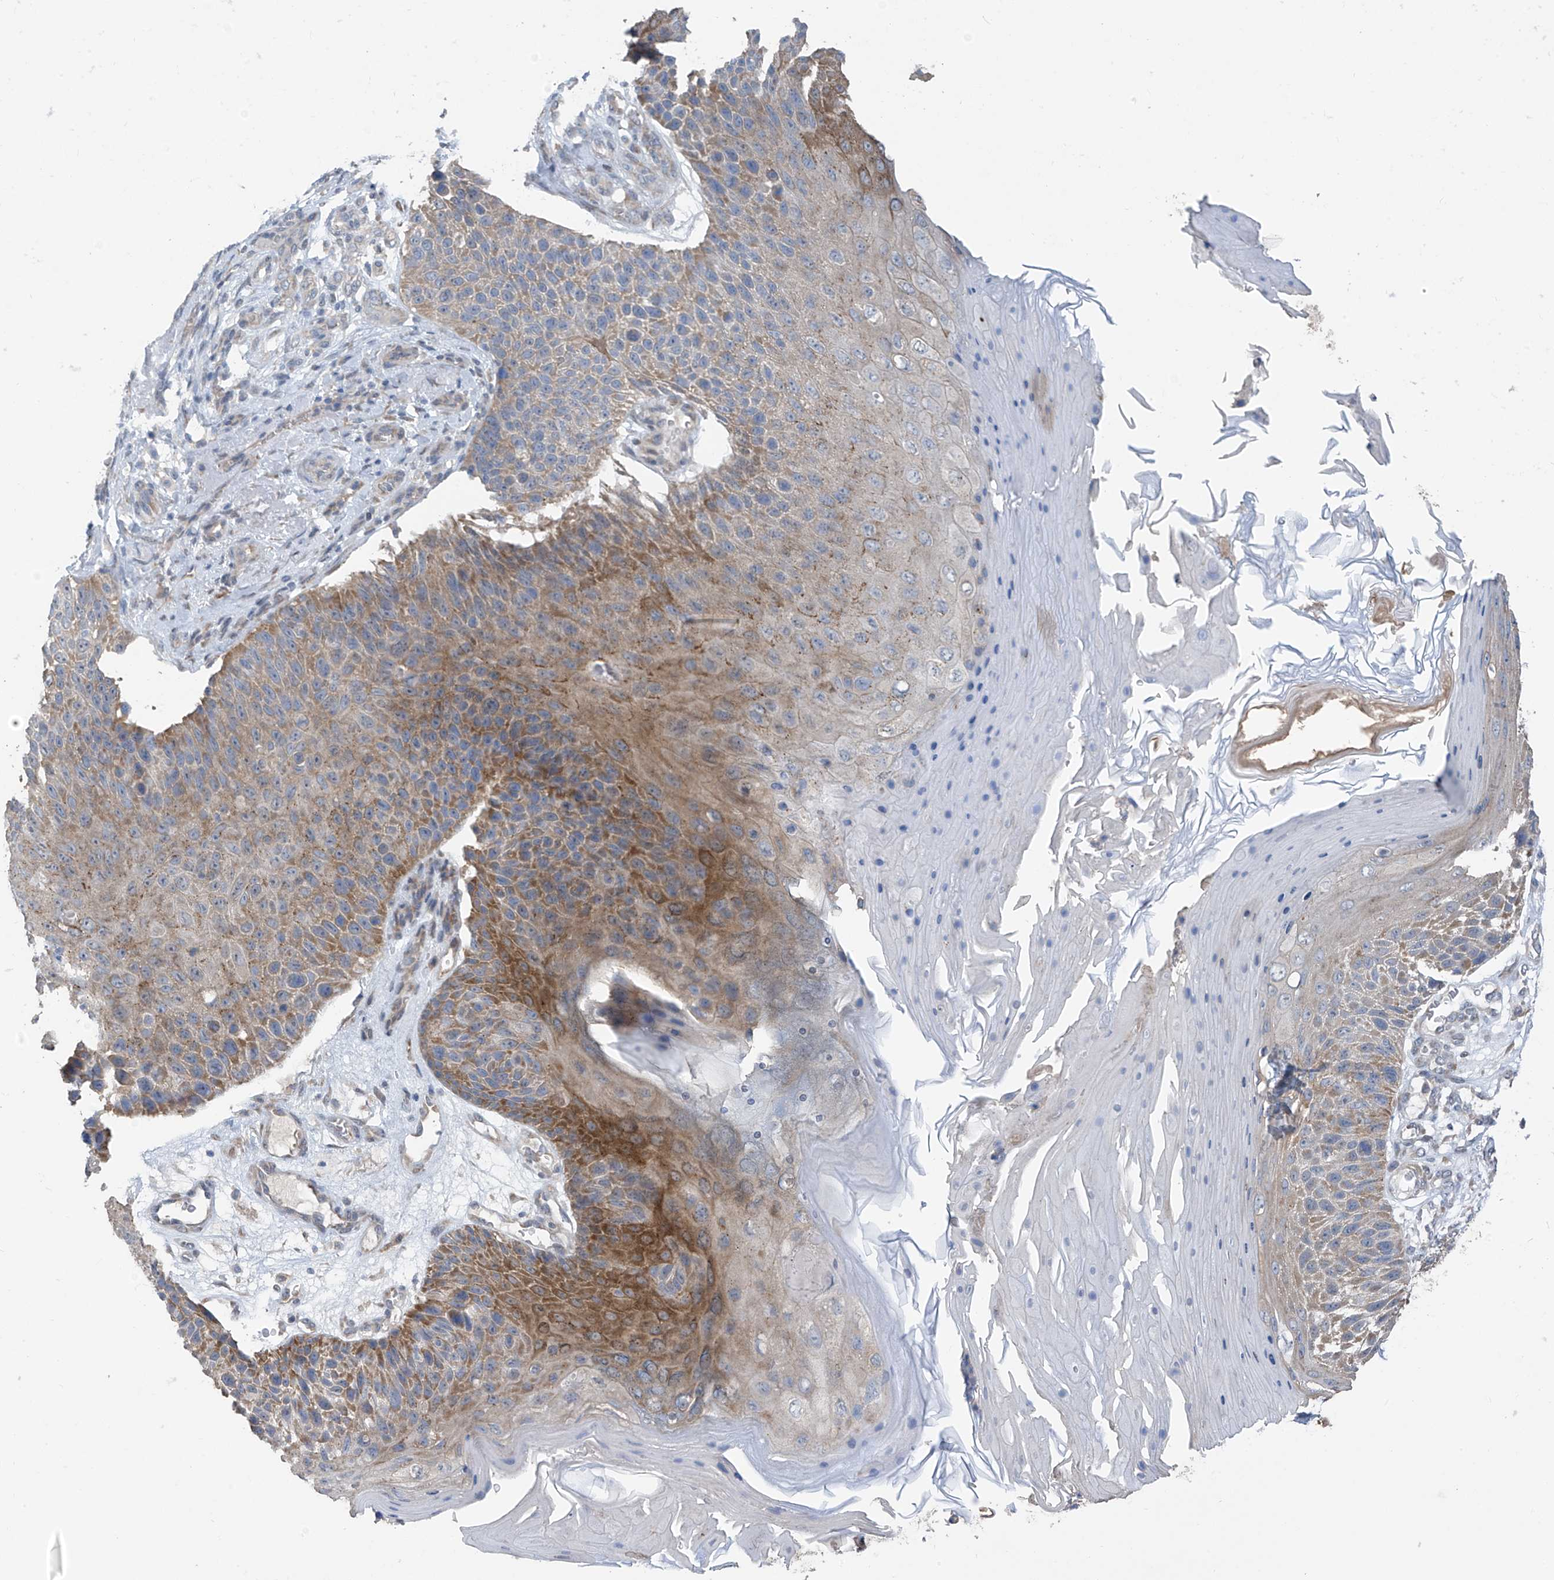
{"staining": {"intensity": "moderate", "quantity": "25%-75%", "location": "cytoplasmic/membranous"}, "tissue": "skin cancer", "cell_type": "Tumor cells", "image_type": "cancer", "snomed": [{"axis": "morphology", "description": "Squamous cell carcinoma, NOS"}, {"axis": "topography", "description": "Skin"}], "caption": "Protein expression analysis of human squamous cell carcinoma (skin) reveals moderate cytoplasmic/membranous positivity in approximately 25%-75% of tumor cells.", "gene": "RPL4", "patient": {"sex": "female", "age": 88}}